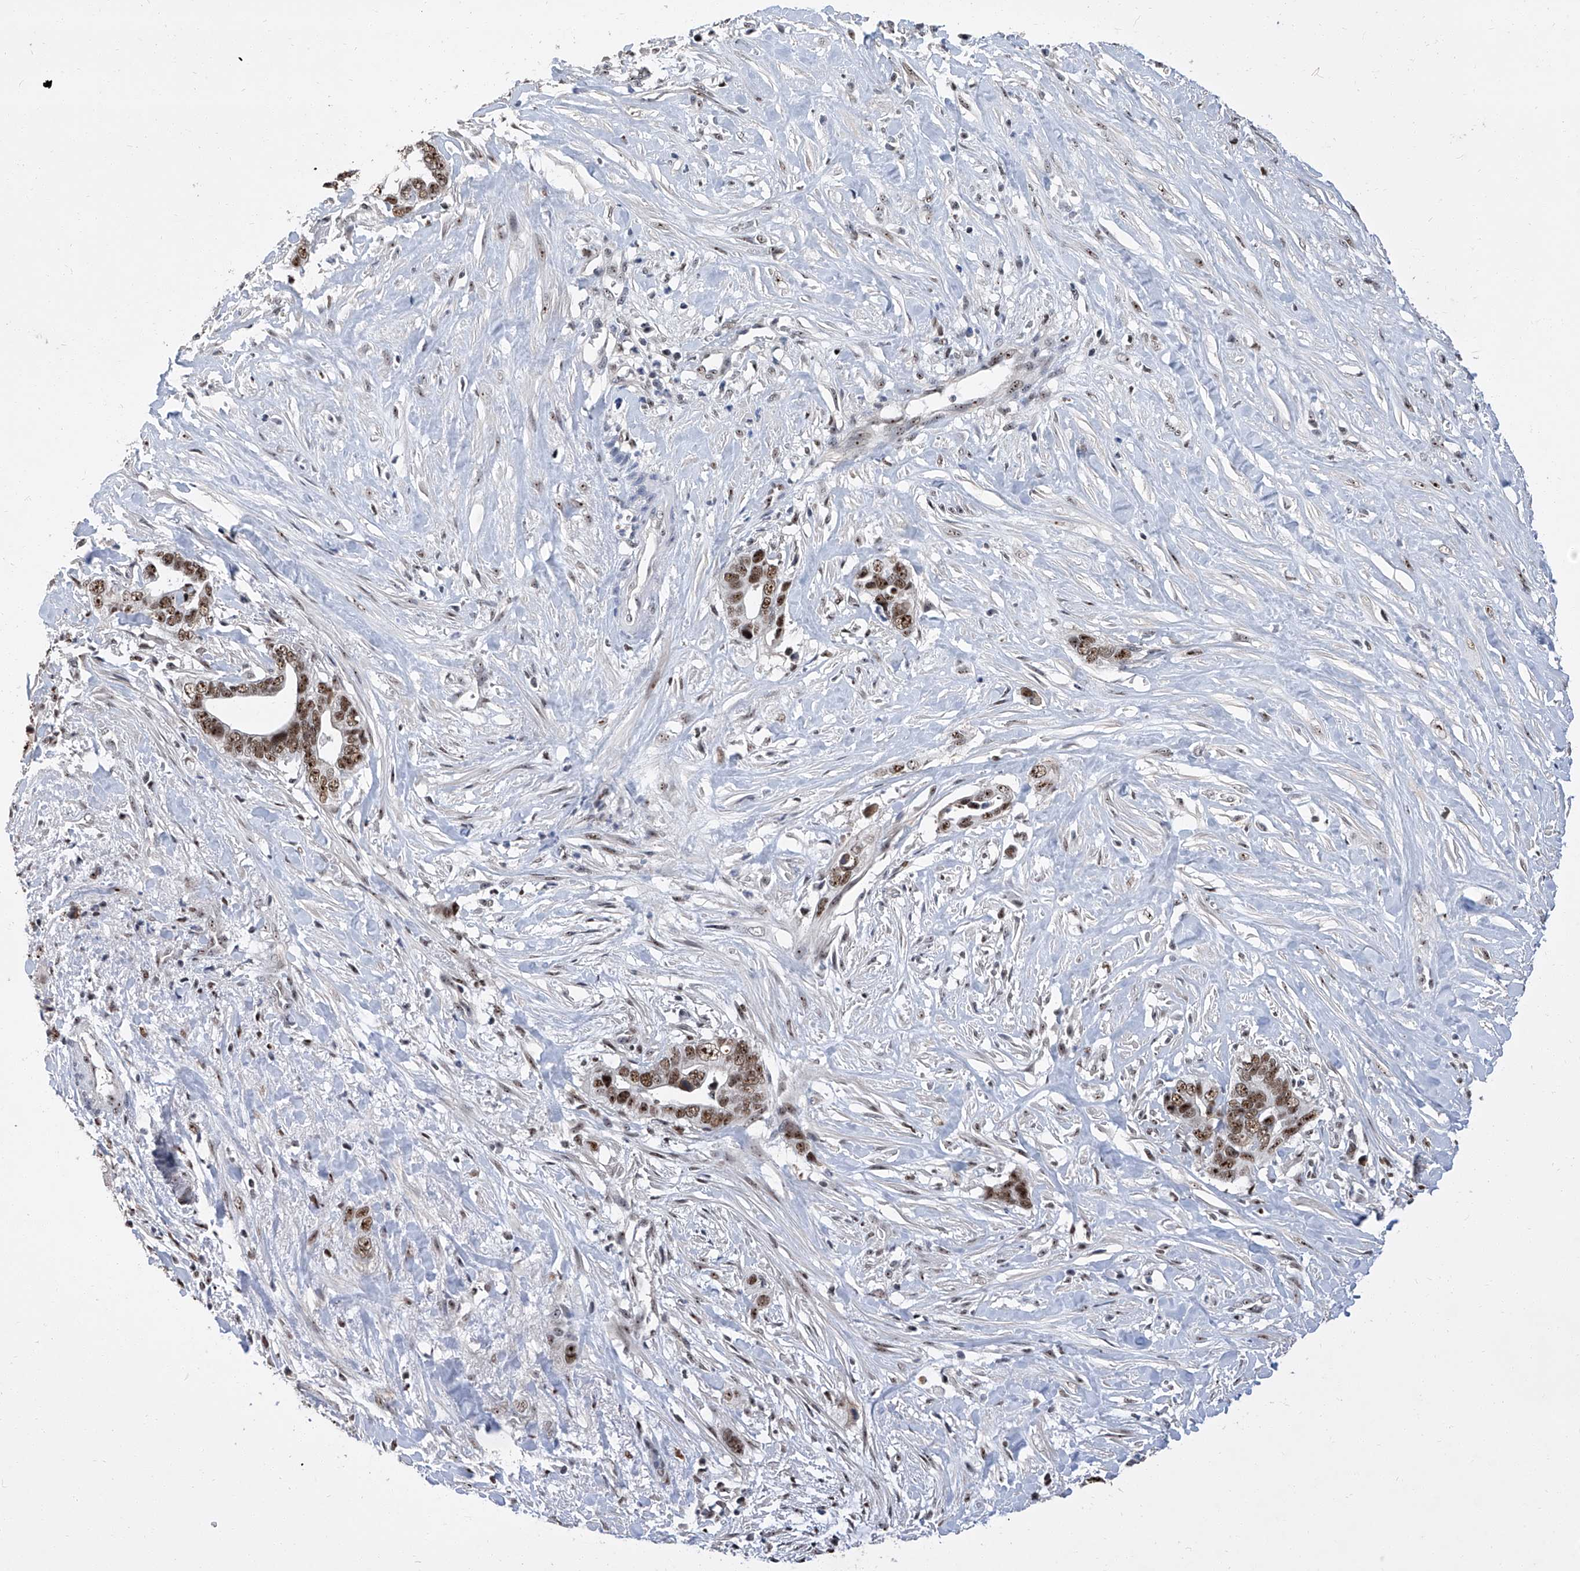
{"staining": {"intensity": "moderate", "quantity": ">75%", "location": "nuclear"}, "tissue": "liver cancer", "cell_type": "Tumor cells", "image_type": "cancer", "snomed": [{"axis": "morphology", "description": "Cholangiocarcinoma"}, {"axis": "topography", "description": "Liver"}], "caption": "DAB immunohistochemical staining of human liver cancer (cholangiocarcinoma) exhibits moderate nuclear protein positivity in about >75% of tumor cells.", "gene": "CMTR1", "patient": {"sex": "female", "age": 79}}